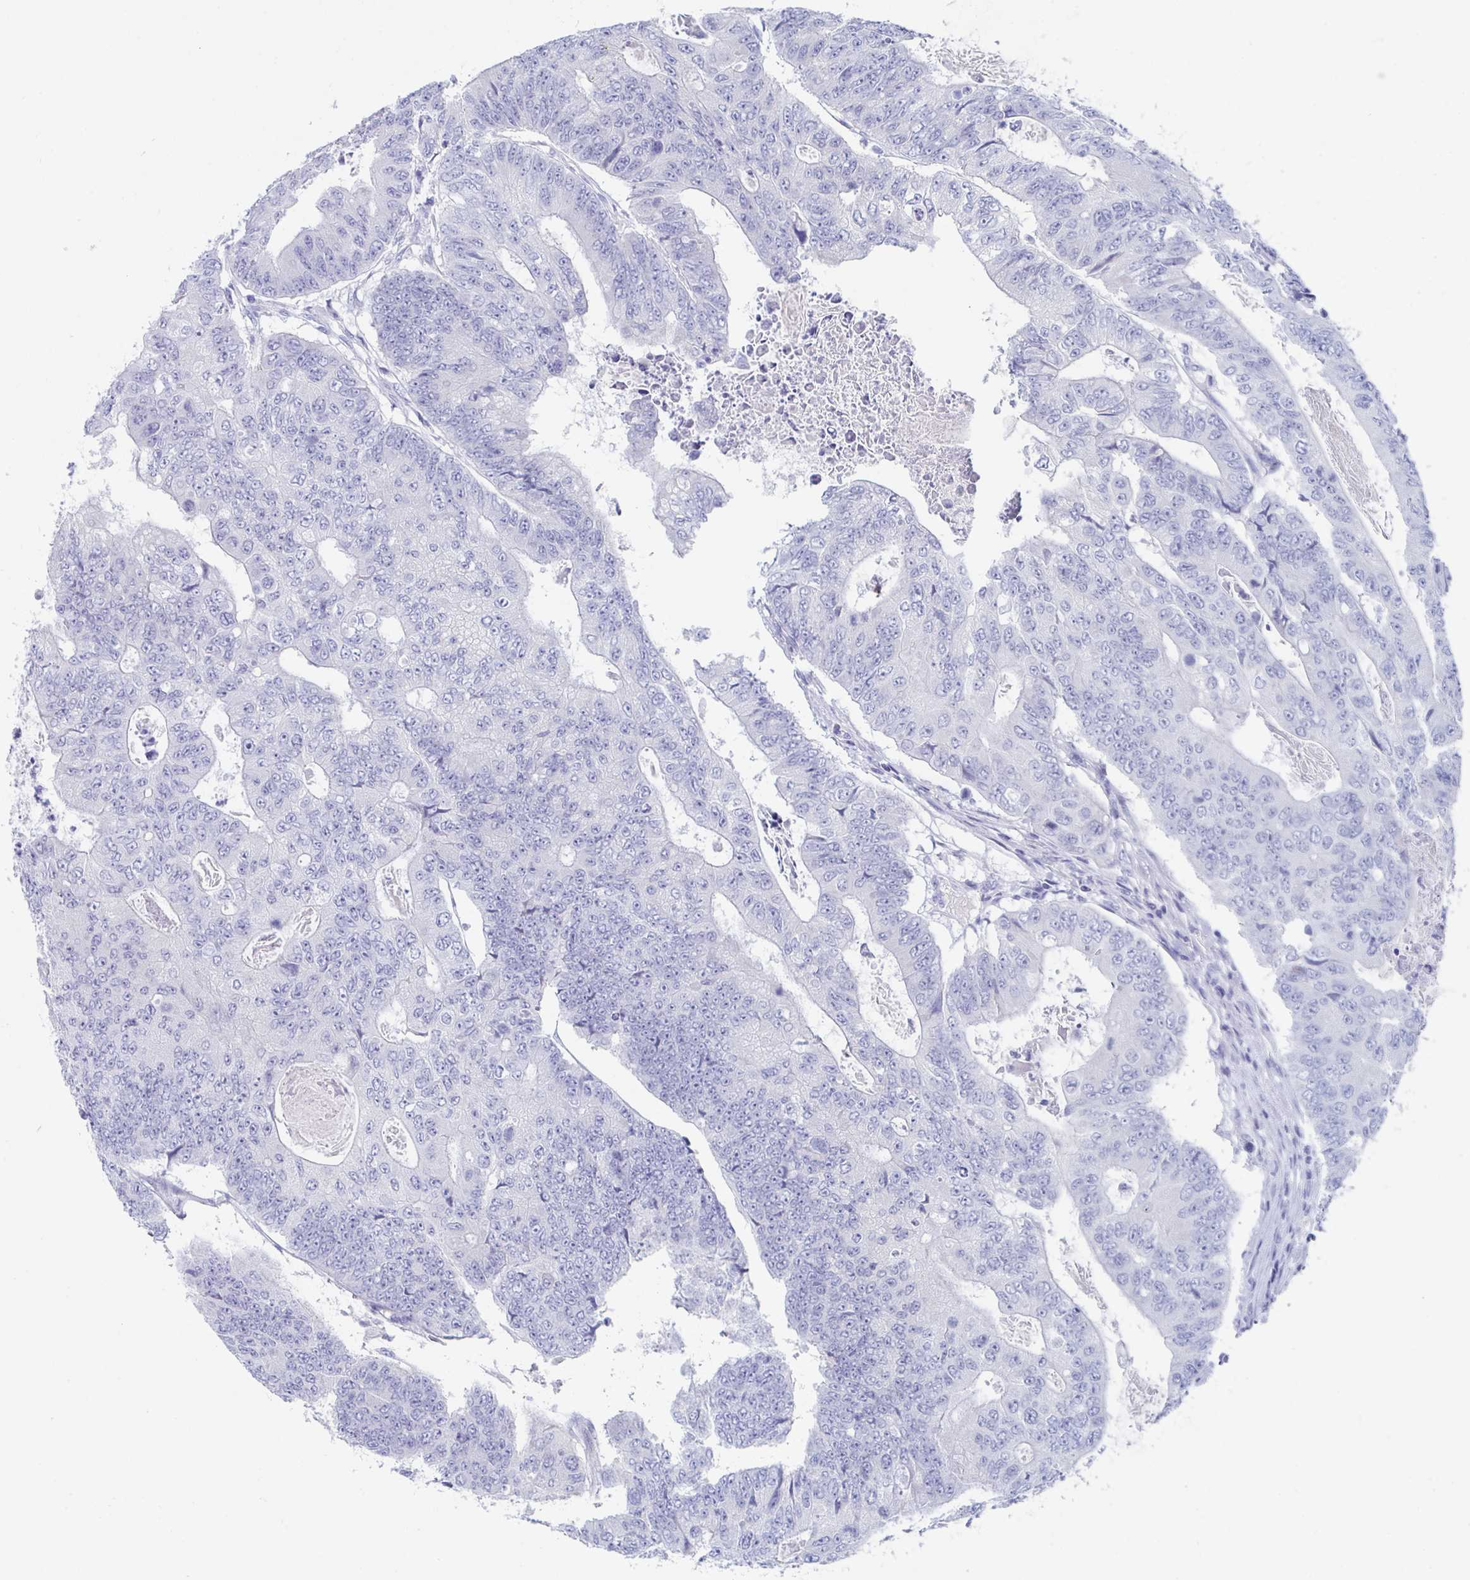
{"staining": {"intensity": "negative", "quantity": "none", "location": "none"}, "tissue": "colorectal cancer", "cell_type": "Tumor cells", "image_type": "cancer", "snomed": [{"axis": "morphology", "description": "Adenocarcinoma, NOS"}, {"axis": "topography", "description": "Colon"}], "caption": "Tumor cells are negative for protein expression in human adenocarcinoma (colorectal). Nuclei are stained in blue.", "gene": "ZPBP", "patient": {"sex": "female", "age": 48}}